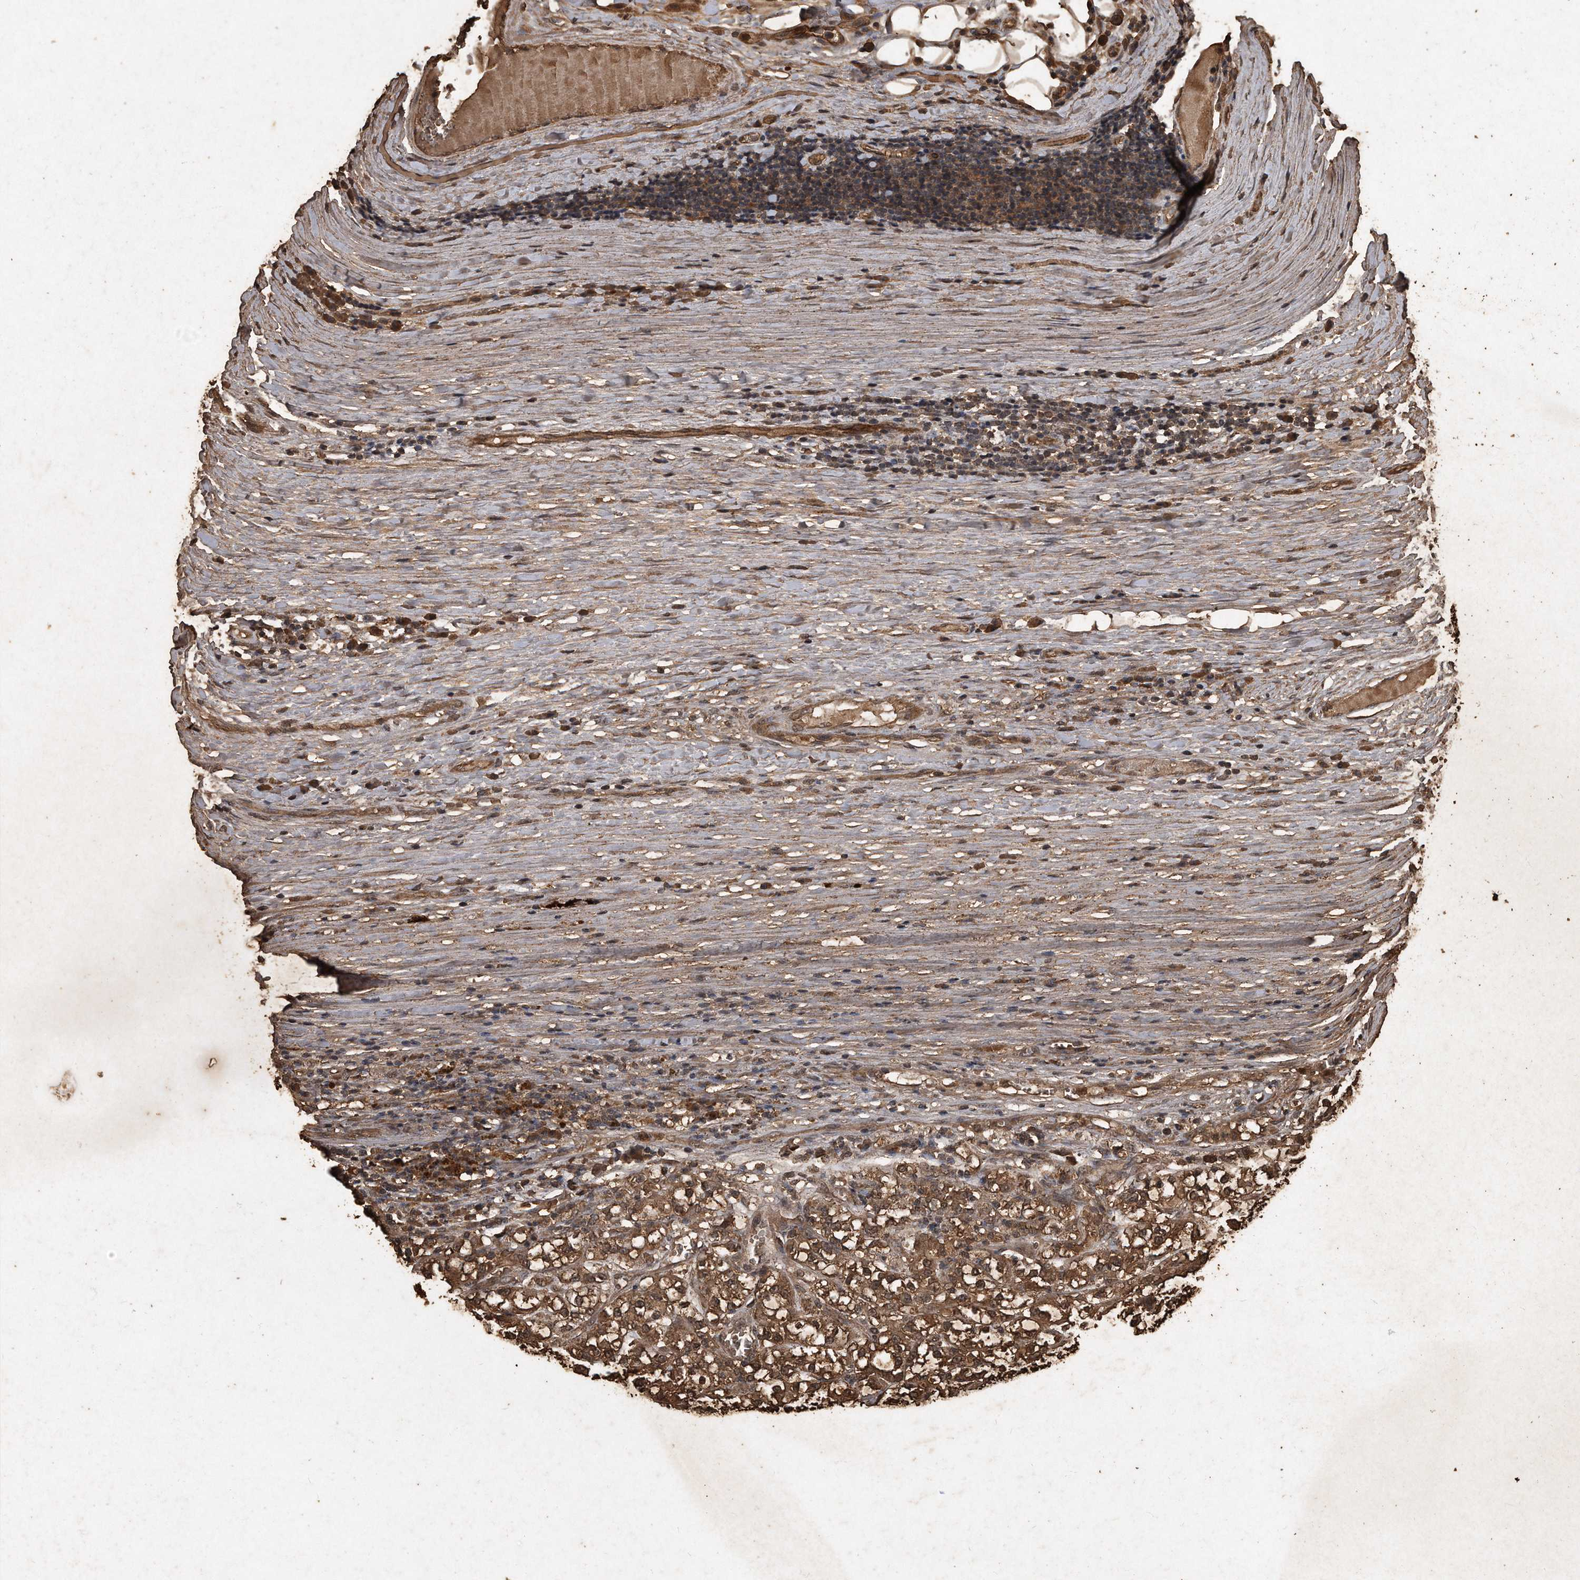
{"staining": {"intensity": "moderate", "quantity": ">75%", "location": "cytoplasmic/membranous"}, "tissue": "renal cancer", "cell_type": "Tumor cells", "image_type": "cancer", "snomed": [{"axis": "morphology", "description": "Adenocarcinoma, NOS"}, {"axis": "topography", "description": "Kidney"}], "caption": "About >75% of tumor cells in human renal cancer (adenocarcinoma) display moderate cytoplasmic/membranous protein staining as visualized by brown immunohistochemical staining.", "gene": "CFLAR", "patient": {"sex": "female", "age": 52}}